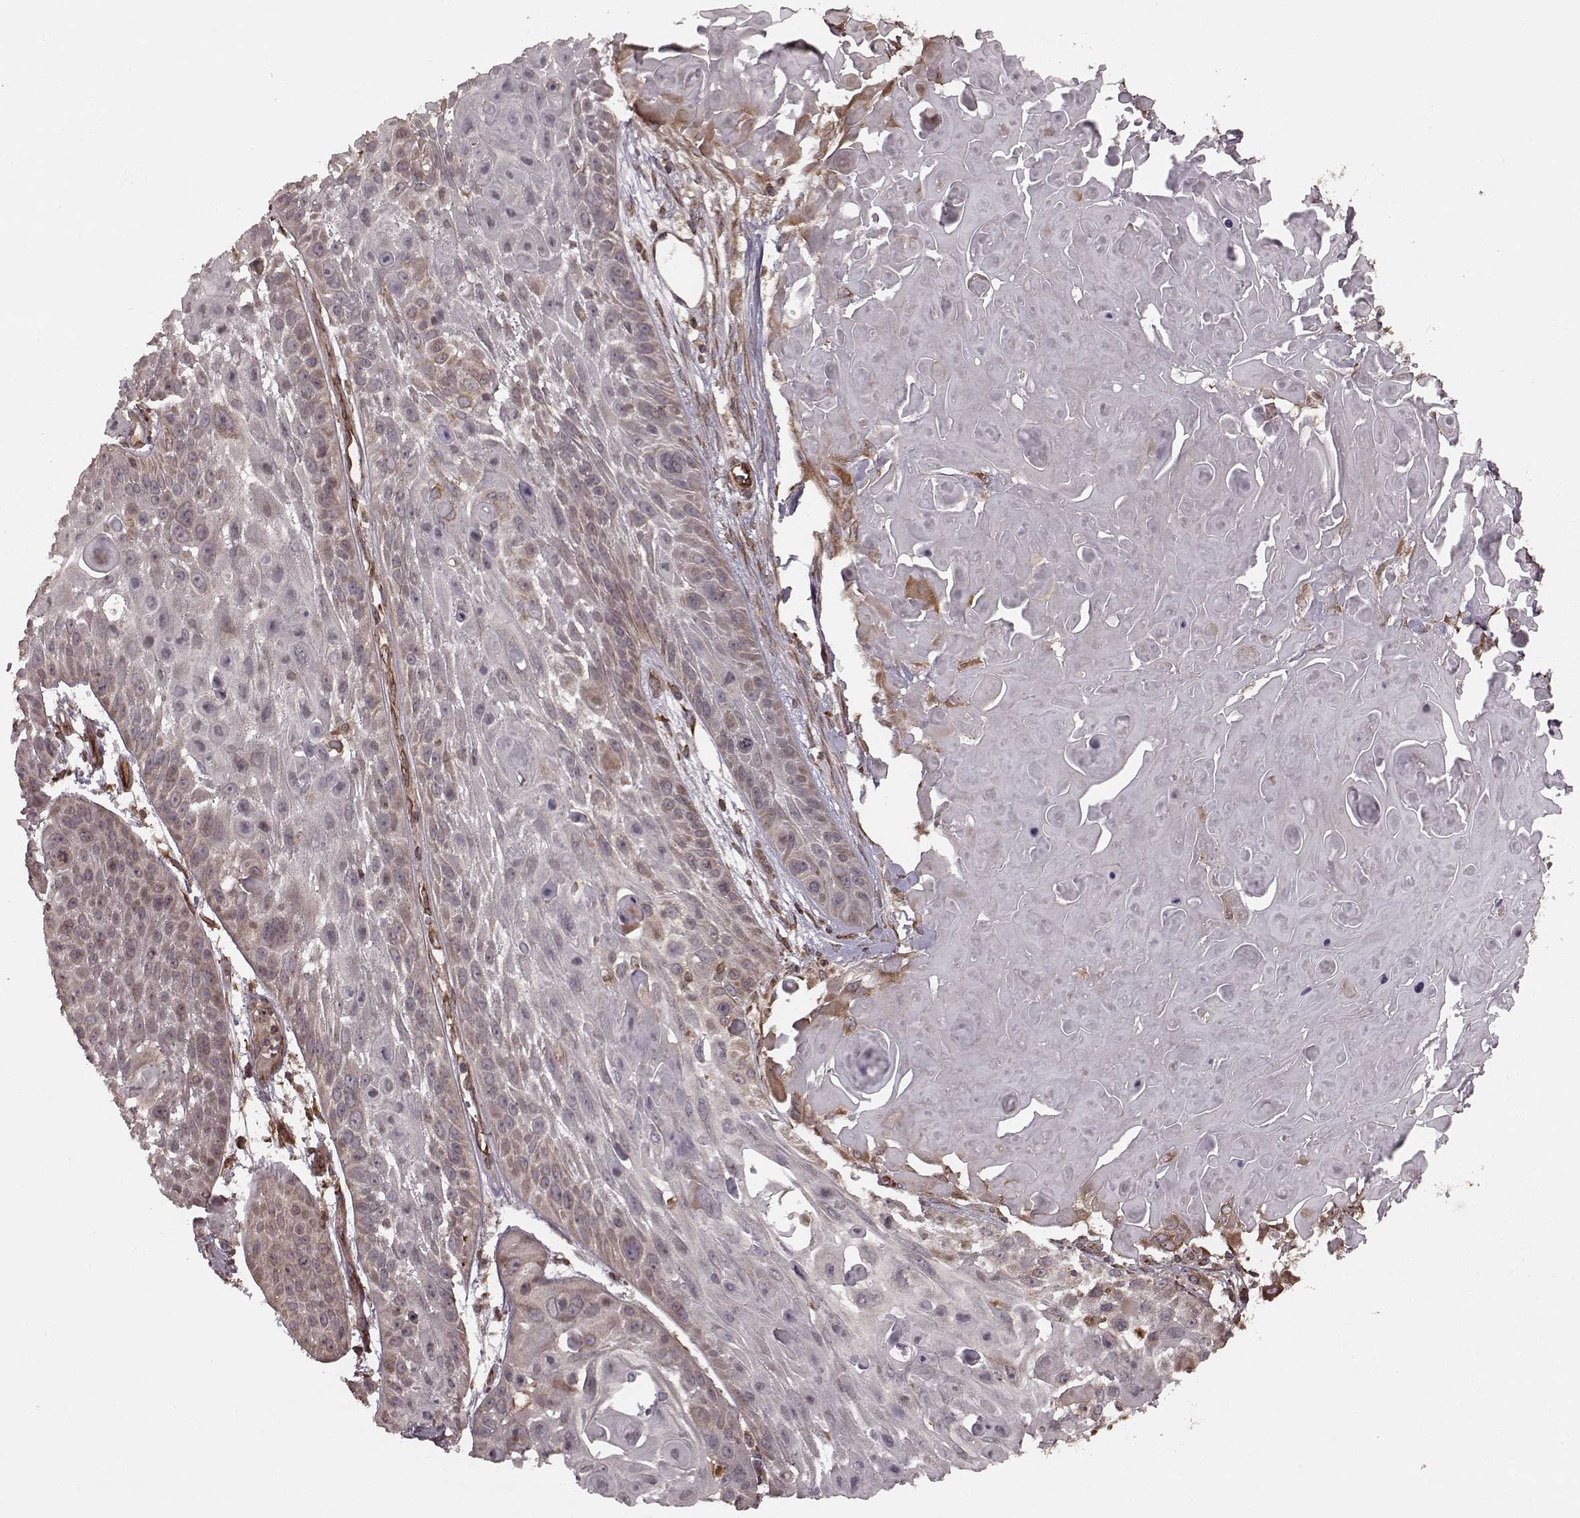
{"staining": {"intensity": "weak", "quantity": "25%-75%", "location": "cytoplasmic/membranous"}, "tissue": "skin cancer", "cell_type": "Tumor cells", "image_type": "cancer", "snomed": [{"axis": "morphology", "description": "Squamous cell carcinoma, NOS"}, {"axis": "topography", "description": "Skin"}, {"axis": "topography", "description": "Anal"}], "caption": "Squamous cell carcinoma (skin) stained with DAB IHC displays low levels of weak cytoplasmic/membranous staining in about 25%-75% of tumor cells.", "gene": "AGPAT1", "patient": {"sex": "female", "age": 75}}